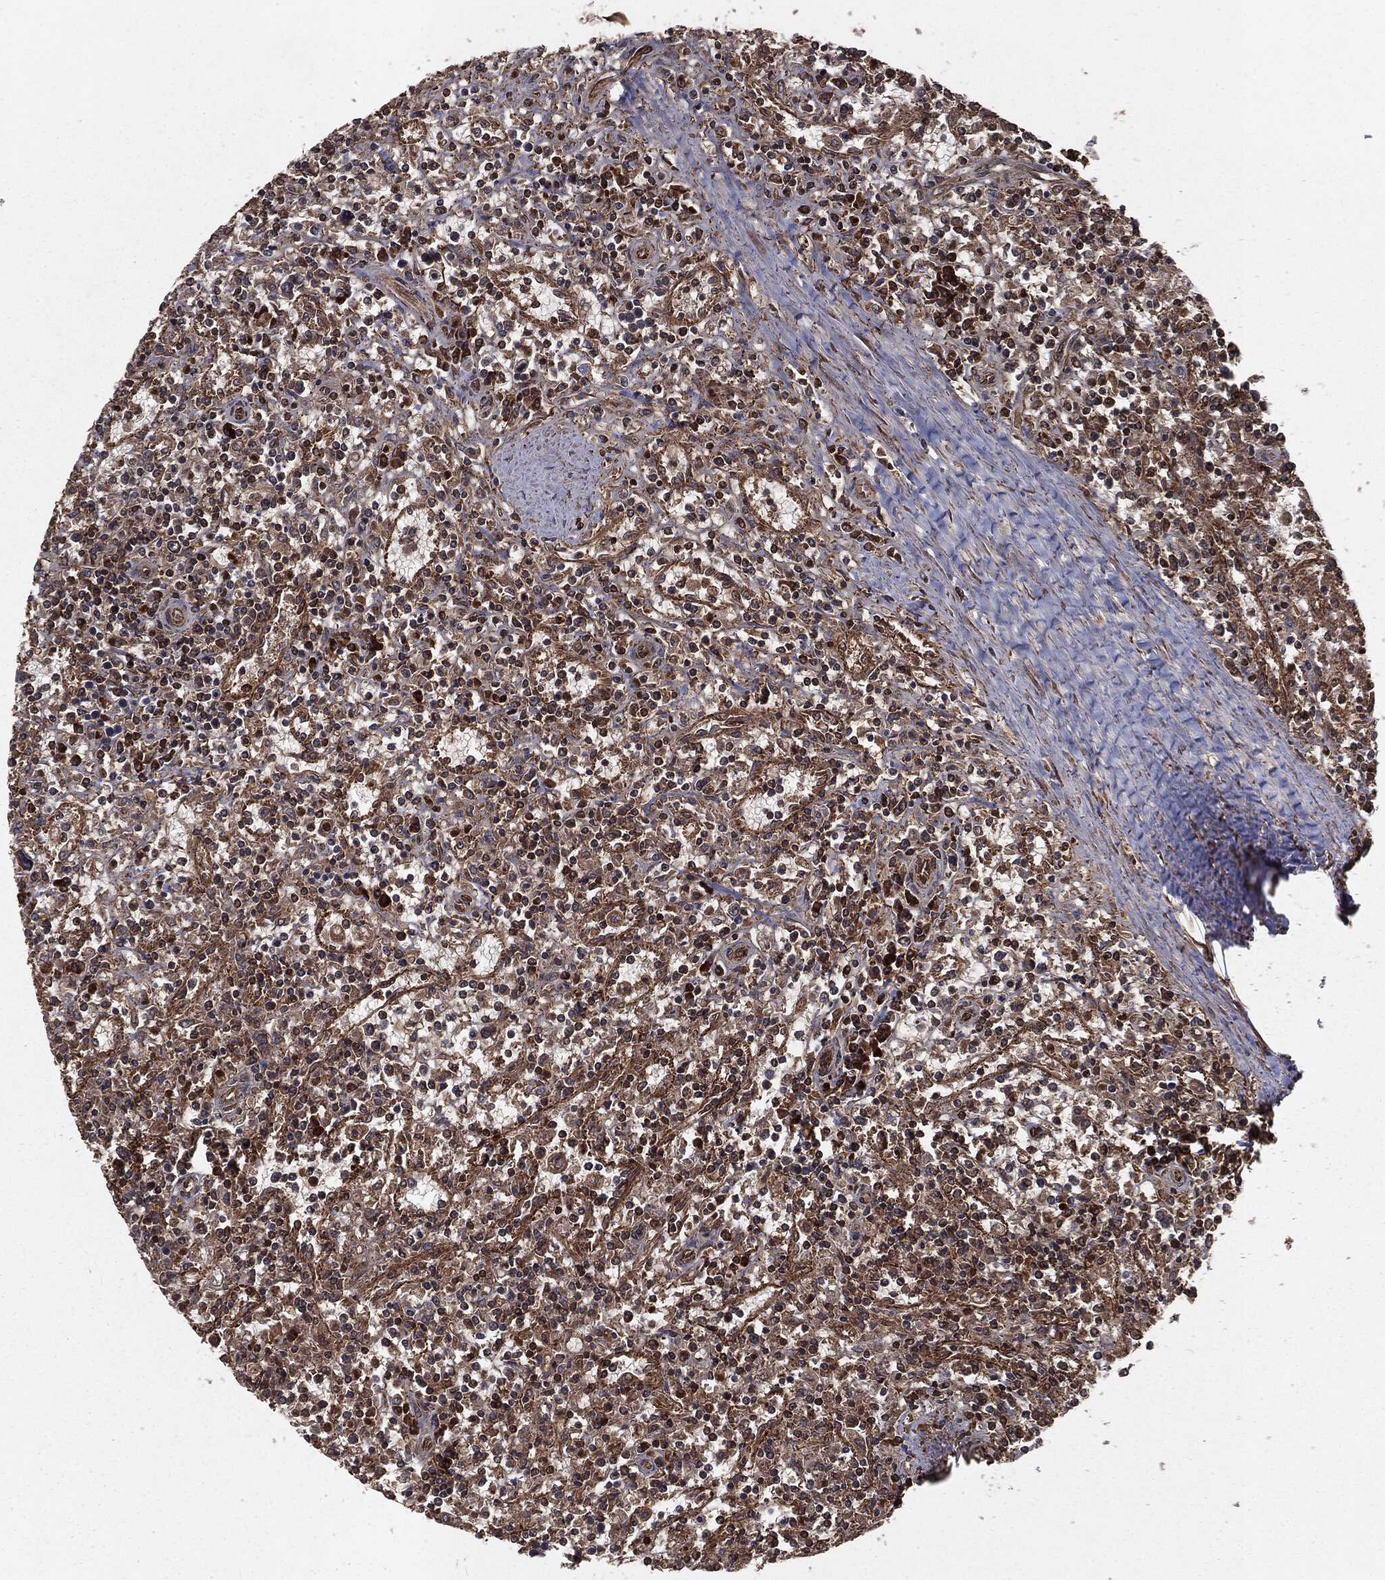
{"staining": {"intensity": "moderate", "quantity": ">75%", "location": "cytoplasmic/membranous"}, "tissue": "lymphoma", "cell_type": "Tumor cells", "image_type": "cancer", "snomed": [{"axis": "morphology", "description": "Malignant lymphoma, non-Hodgkin's type, Low grade"}, {"axis": "topography", "description": "Spleen"}], "caption": "Protein expression analysis of human lymphoma reveals moderate cytoplasmic/membranous expression in about >75% of tumor cells.", "gene": "RANBP9", "patient": {"sex": "male", "age": 62}}